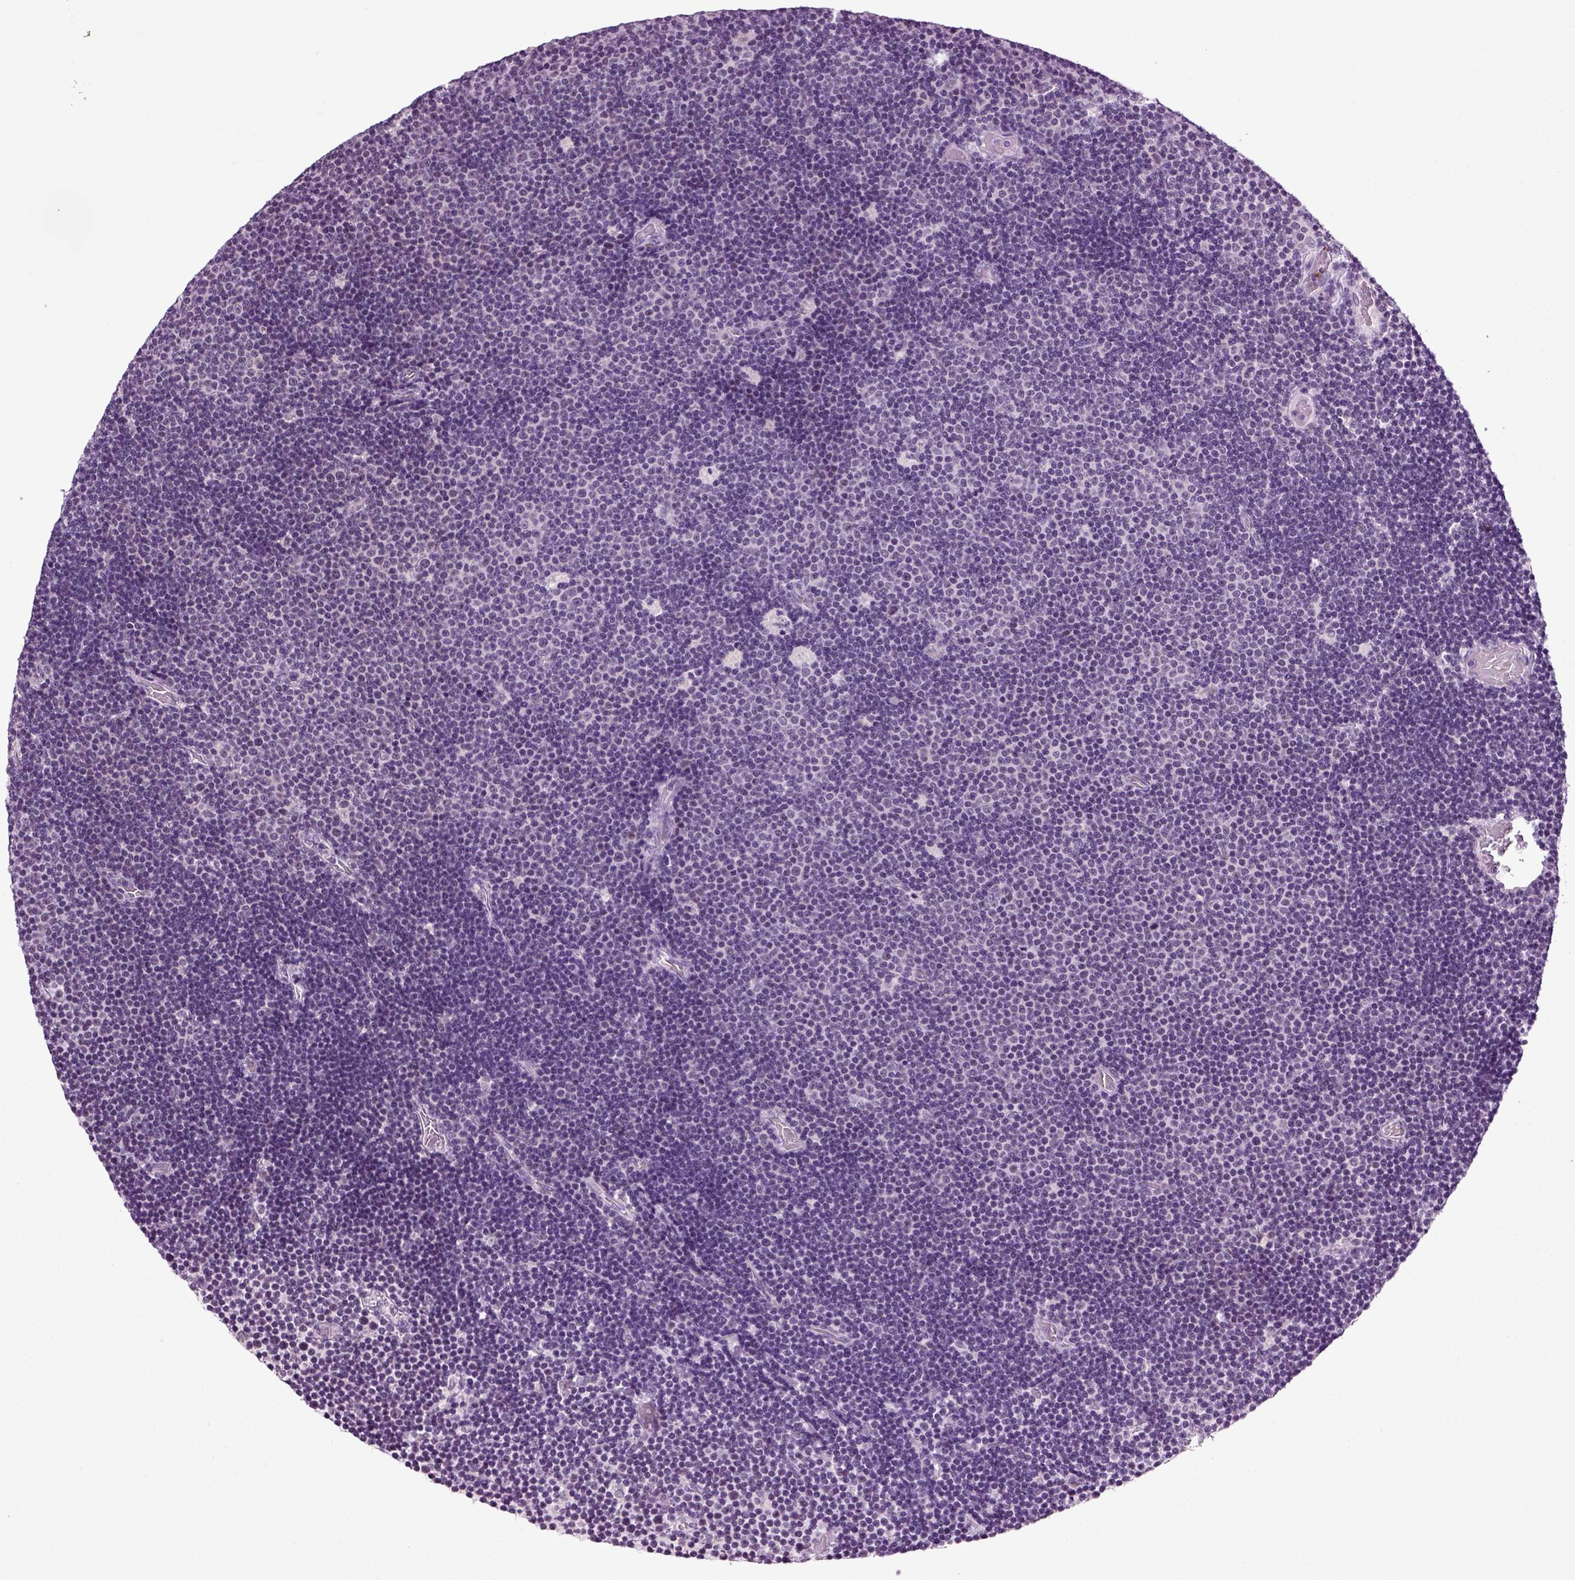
{"staining": {"intensity": "negative", "quantity": "none", "location": "none"}, "tissue": "lymphoma", "cell_type": "Tumor cells", "image_type": "cancer", "snomed": [{"axis": "morphology", "description": "Malignant lymphoma, non-Hodgkin's type, Low grade"}, {"axis": "topography", "description": "Brain"}], "caption": "There is no significant positivity in tumor cells of lymphoma.", "gene": "SPATA17", "patient": {"sex": "female", "age": 66}}